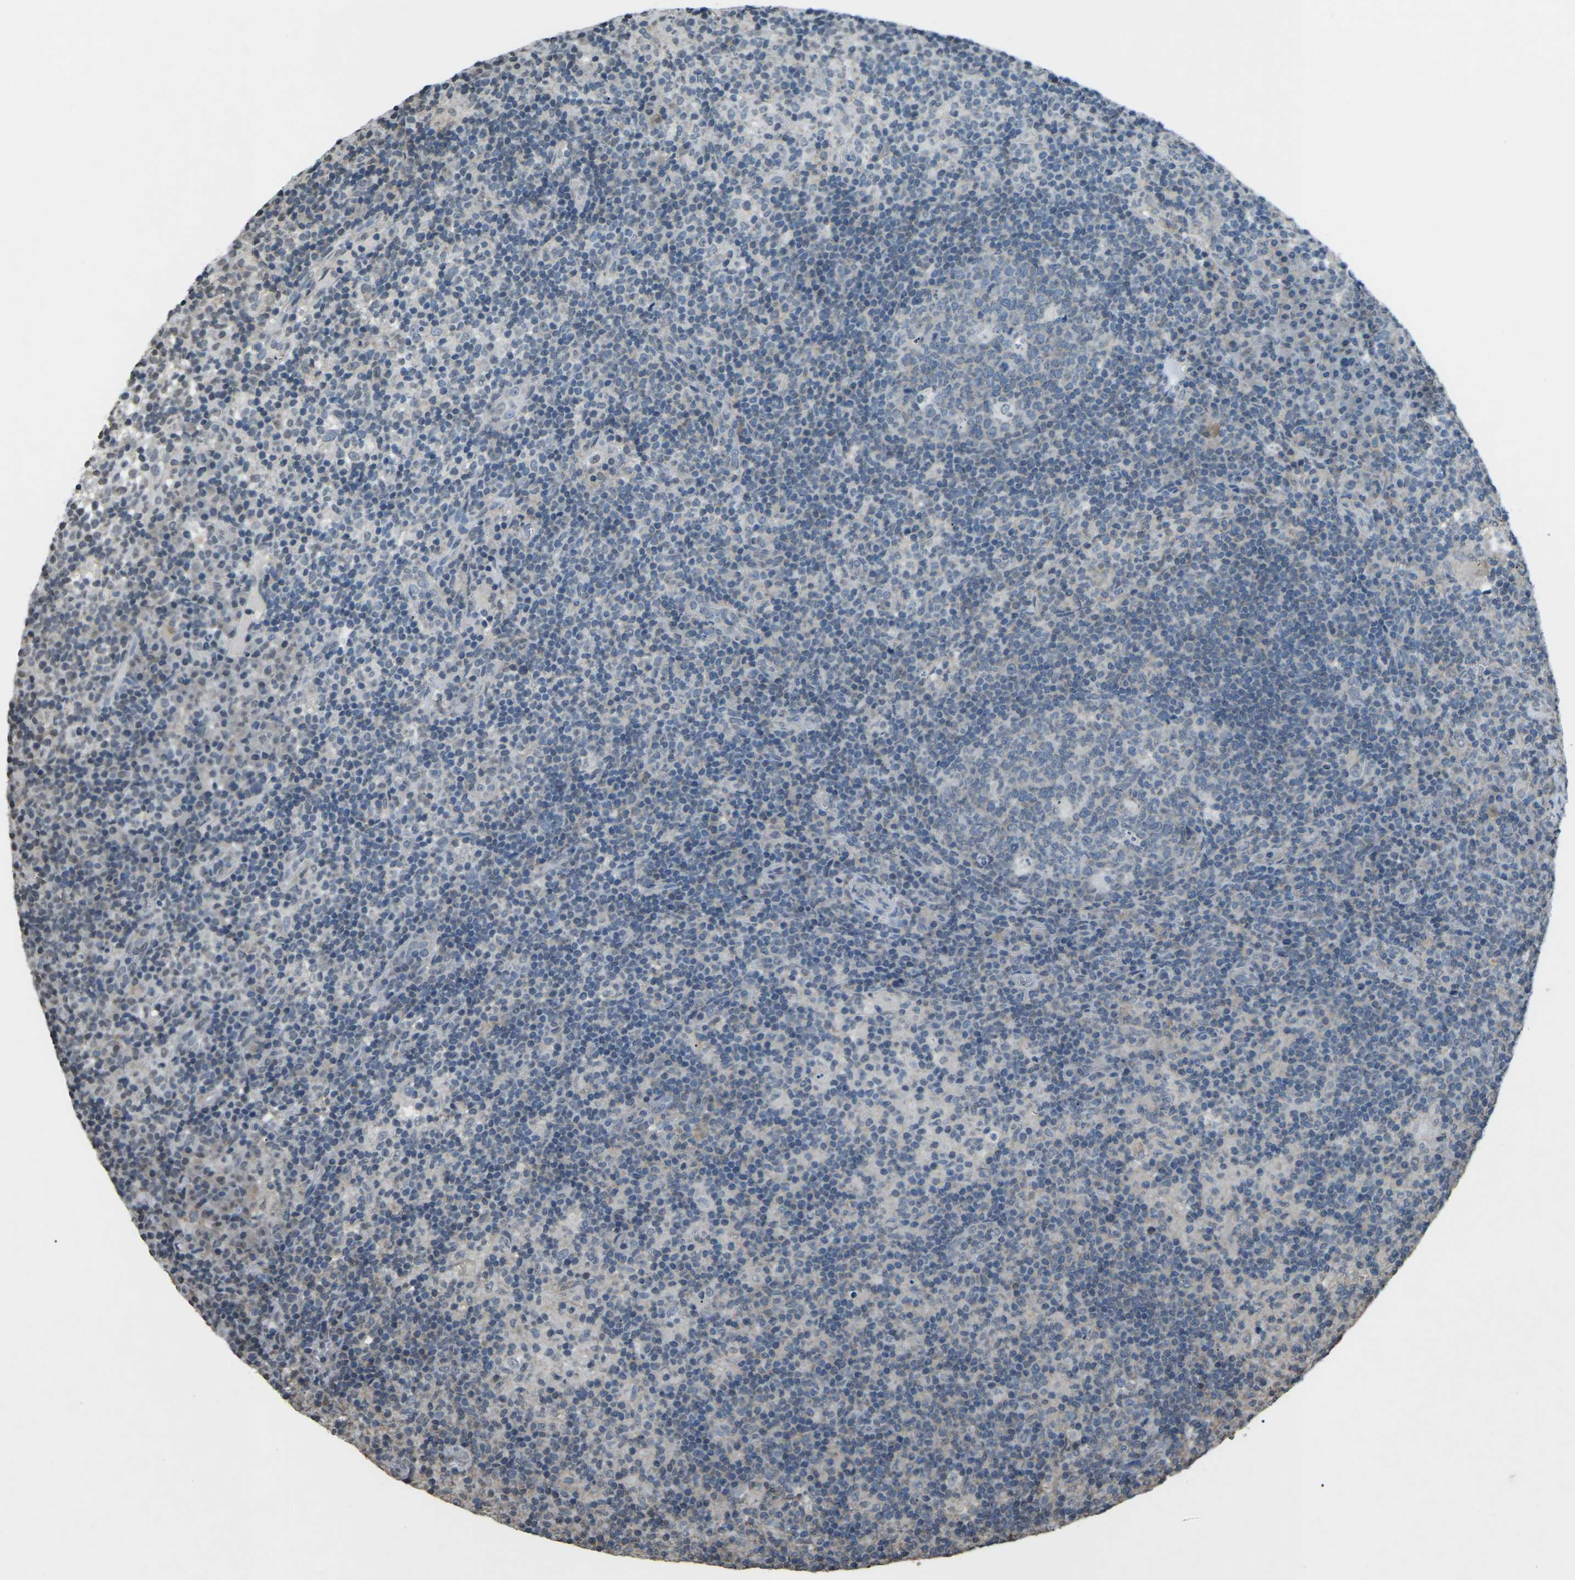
{"staining": {"intensity": "negative", "quantity": "none", "location": "none"}, "tissue": "lymph node", "cell_type": "Germinal center cells", "image_type": "normal", "snomed": [{"axis": "morphology", "description": "Normal tissue, NOS"}, {"axis": "morphology", "description": "Inflammation, NOS"}, {"axis": "topography", "description": "Lymph node"}], "caption": "Micrograph shows no protein expression in germinal center cells of benign lymph node. Nuclei are stained in blue.", "gene": "TFR2", "patient": {"sex": "male", "age": 55}}